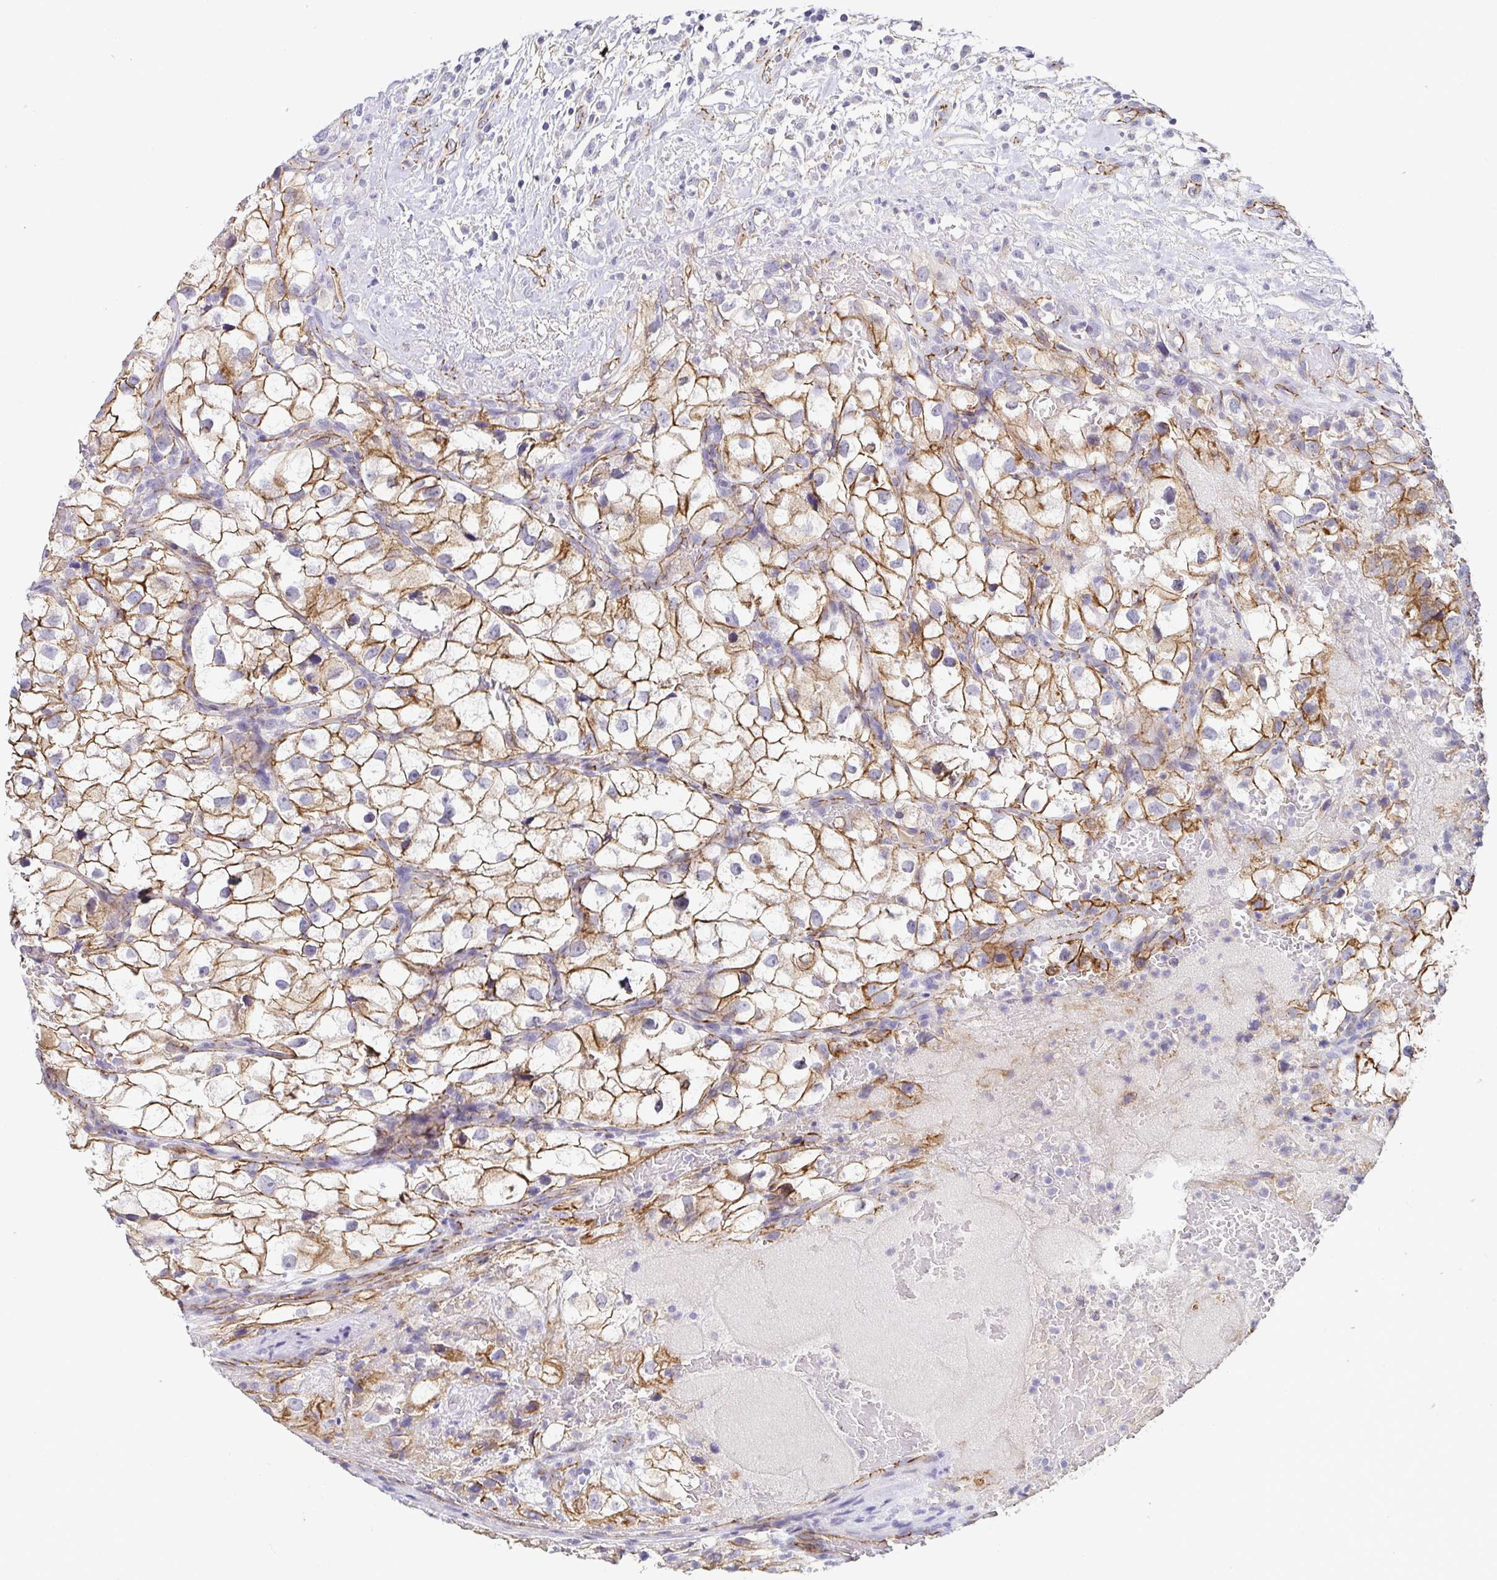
{"staining": {"intensity": "moderate", "quantity": ">75%", "location": "cytoplasmic/membranous"}, "tissue": "renal cancer", "cell_type": "Tumor cells", "image_type": "cancer", "snomed": [{"axis": "morphology", "description": "Adenocarcinoma, NOS"}, {"axis": "topography", "description": "Kidney"}], "caption": "This image reveals IHC staining of human renal cancer, with medium moderate cytoplasmic/membranous positivity in about >75% of tumor cells.", "gene": "PIWIL3", "patient": {"sex": "male", "age": 59}}